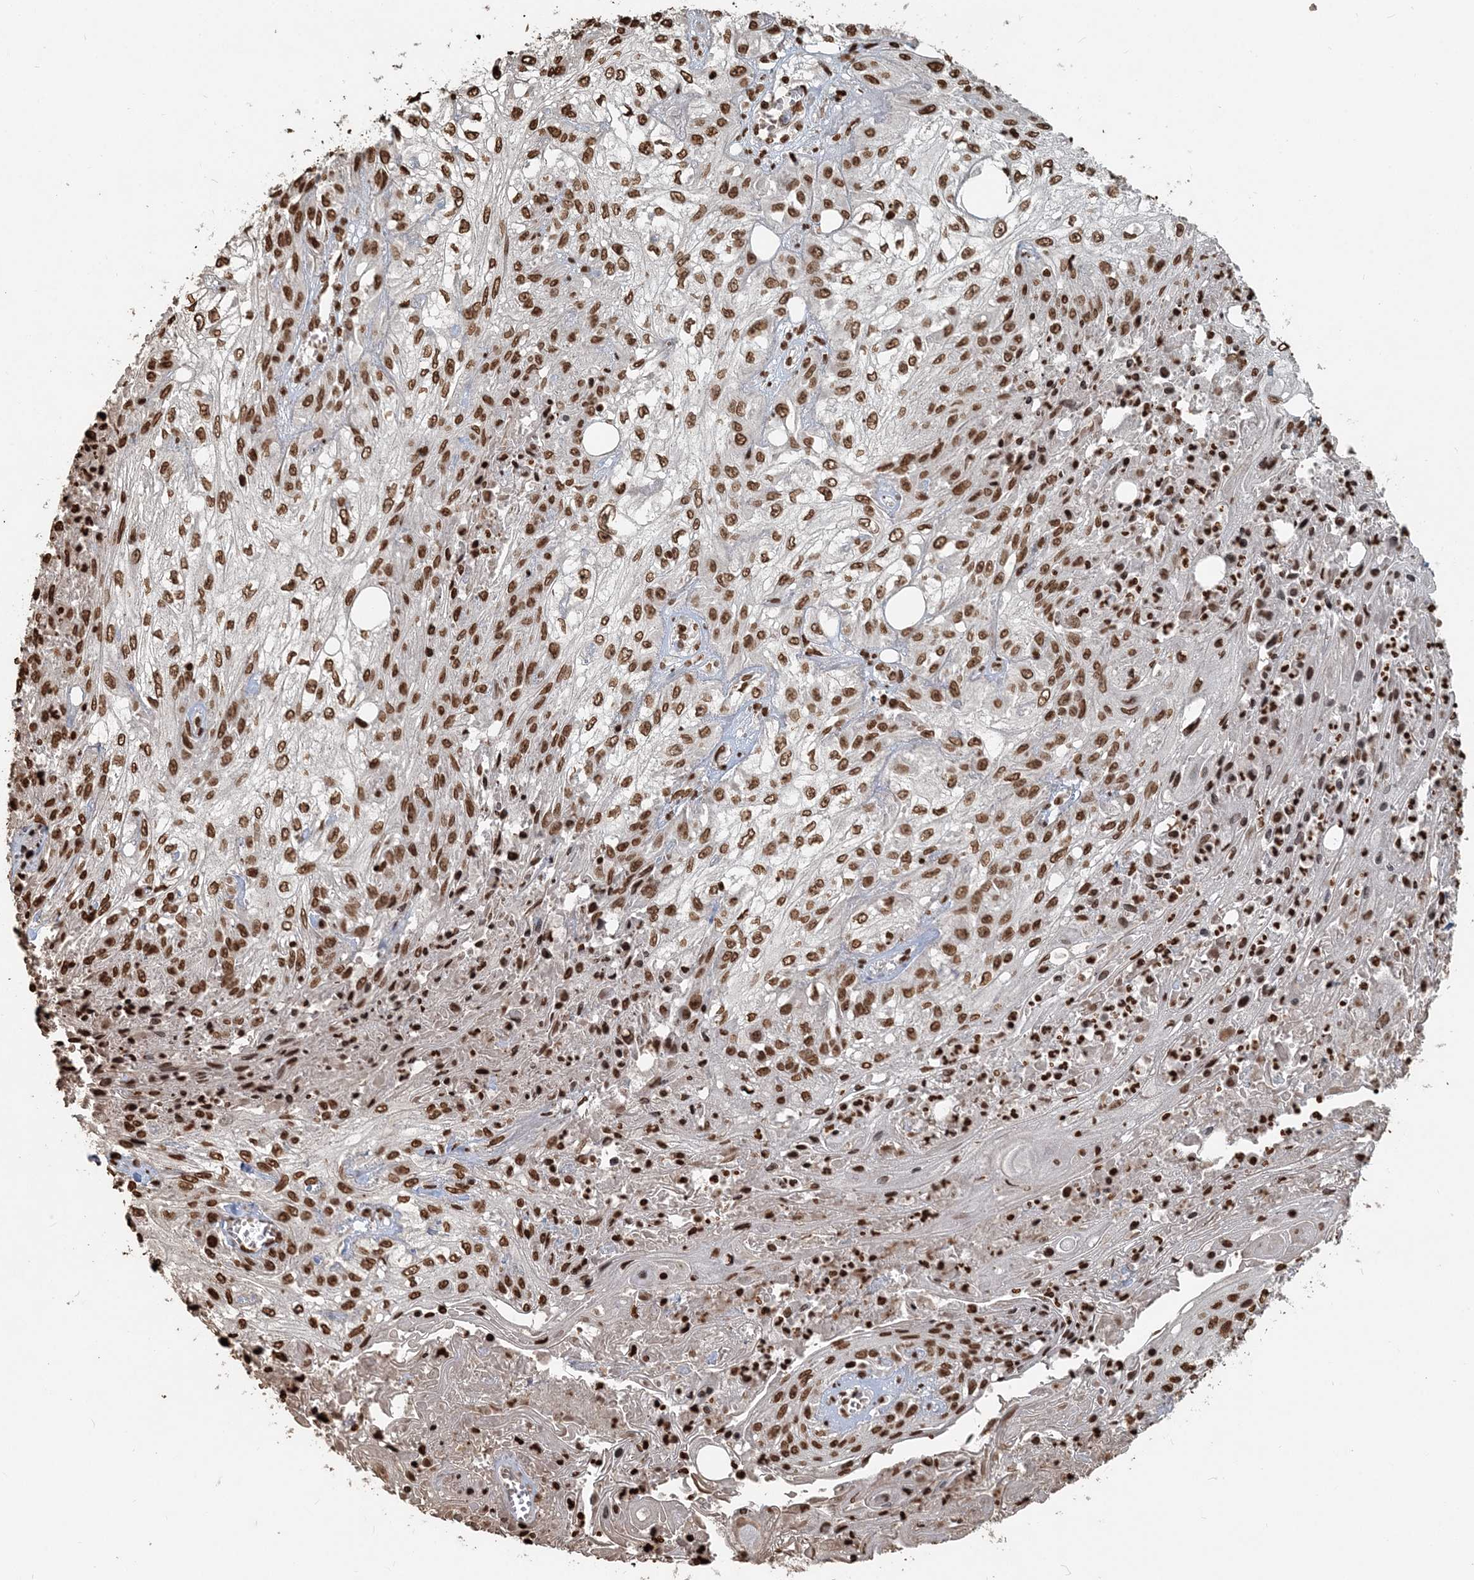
{"staining": {"intensity": "strong", "quantity": ">75%", "location": "nuclear"}, "tissue": "skin cancer", "cell_type": "Tumor cells", "image_type": "cancer", "snomed": [{"axis": "morphology", "description": "Squamous cell carcinoma, NOS"}, {"axis": "morphology", "description": "Squamous cell carcinoma, metastatic, NOS"}, {"axis": "topography", "description": "Skin"}, {"axis": "topography", "description": "Lymph node"}], "caption": "There is high levels of strong nuclear expression in tumor cells of metastatic squamous cell carcinoma (skin), as demonstrated by immunohistochemical staining (brown color).", "gene": "H3-3B", "patient": {"sex": "male", "age": 75}}